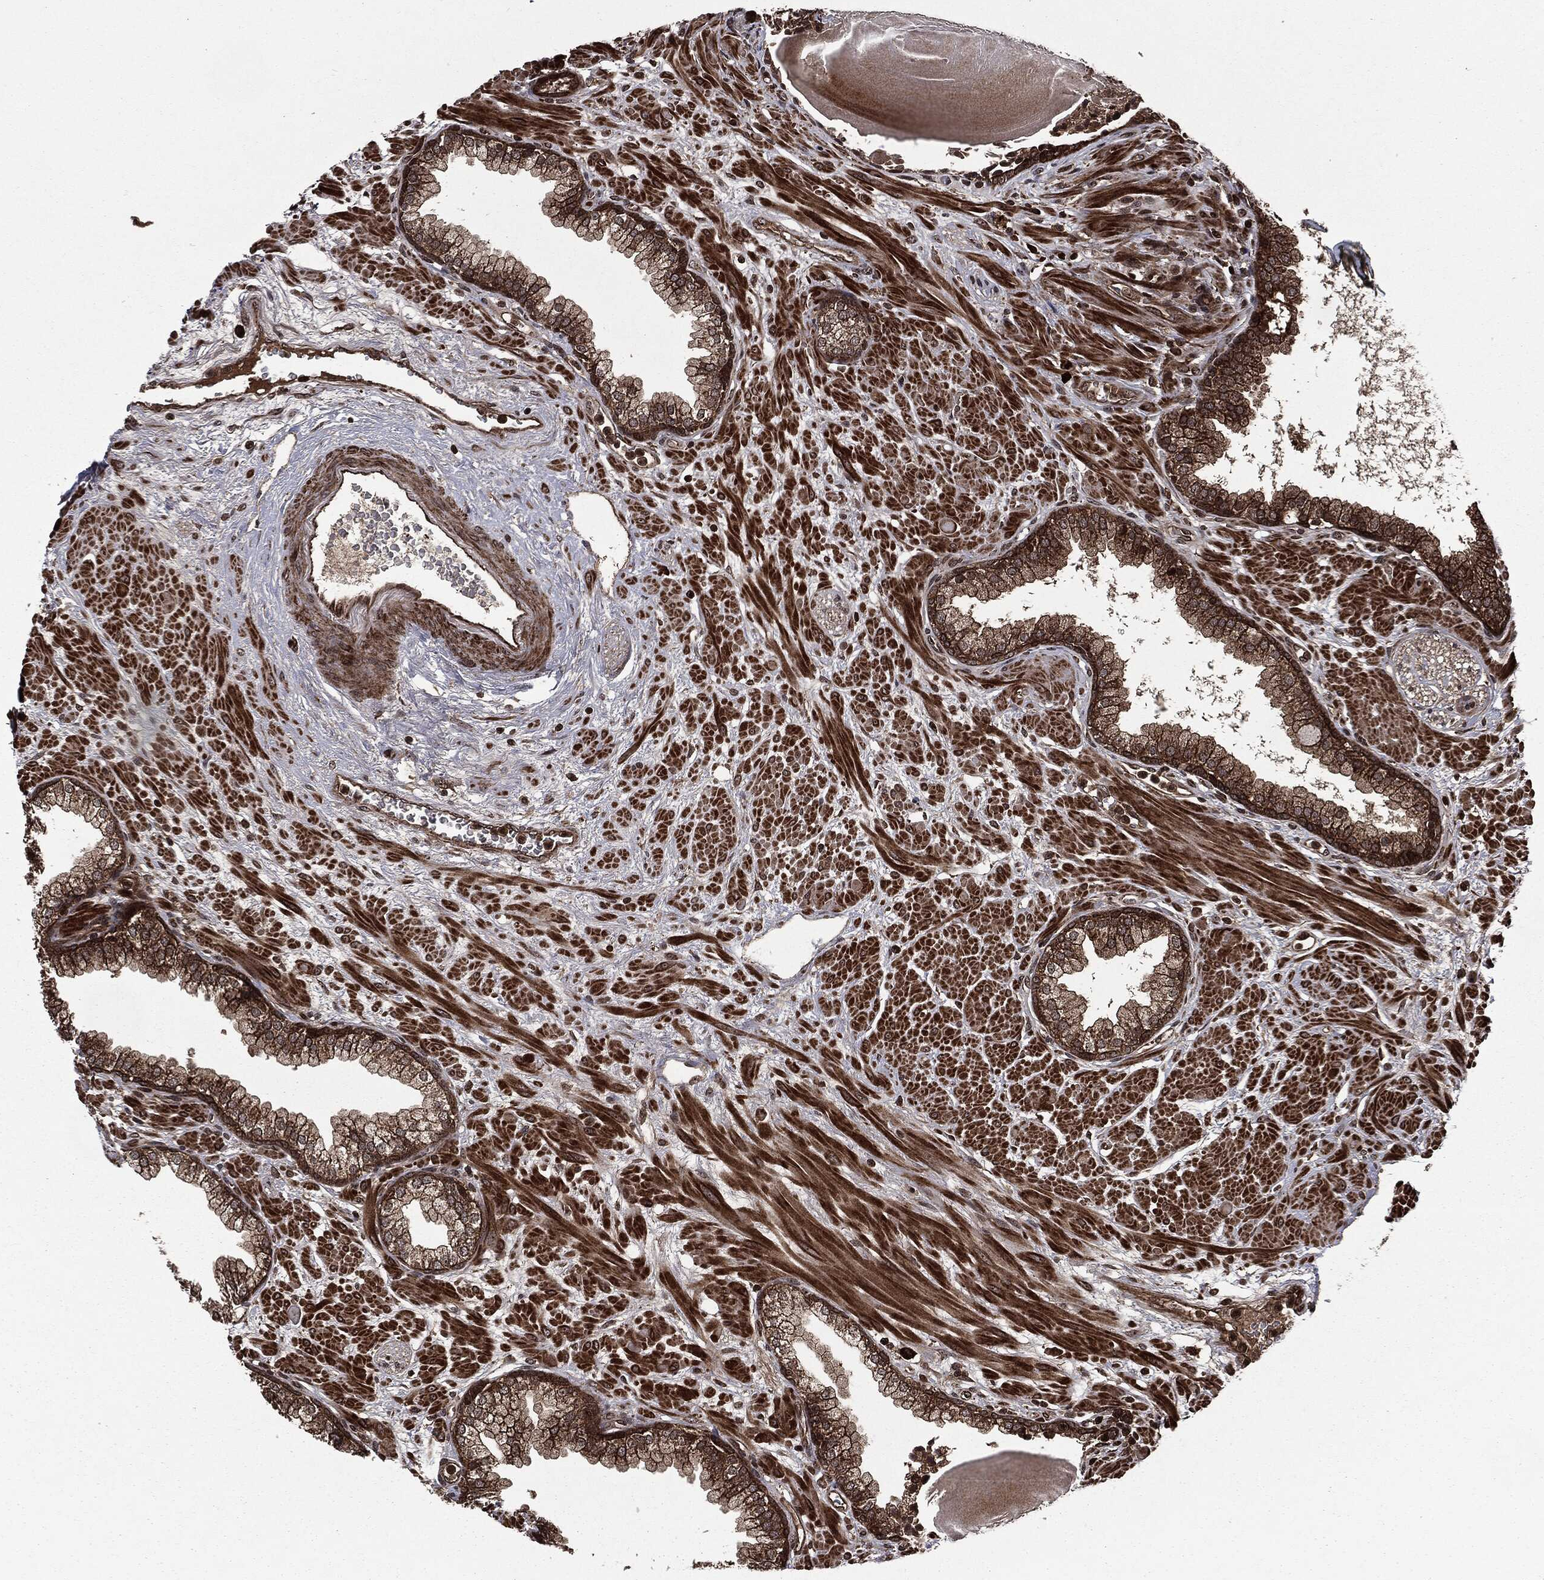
{"staining": {"intensity": "moderate", "quantity": ">75%", "location": "cytoplasmic/membranous"}, "tissue": "prostate", "cell_type": "Glandular cells", "image_type": "normal", "snomed": [{"axis": "morphology", "description": "Normal tissue, NOS"}, {"axis": "topography", "description": "Prostate"}], "caption": "Protein analysis of normal prostate demonstrates moderate cytoplasmic/membranous positivity in about >75% of glandular cells.", "gene": "CARD6", "patient": {"sex": "male", "age": 63}}